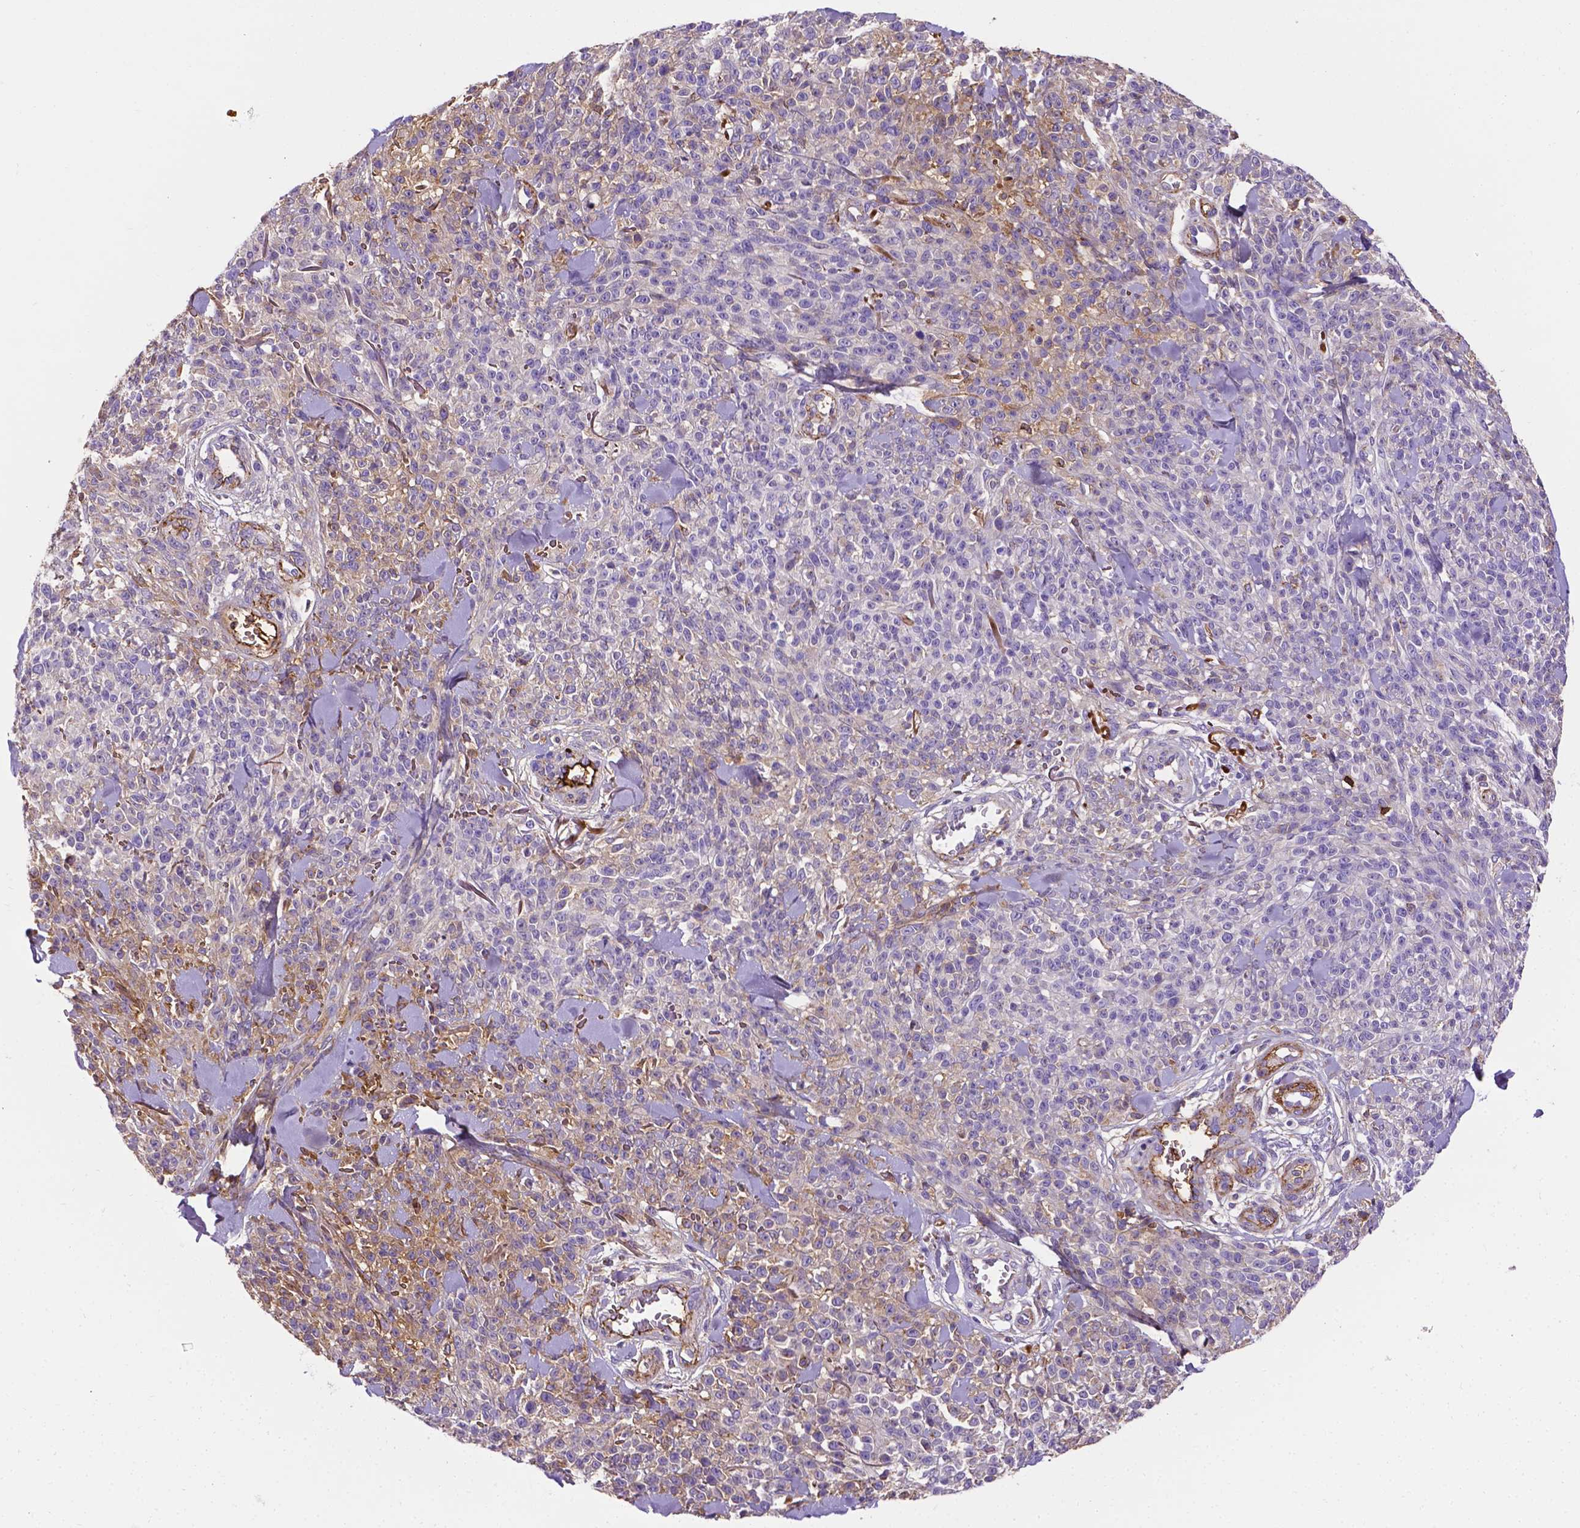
{"staining": {"intensity": "negative", "quantity": "none", "location": "none"}, "tissue": "melanoma", "cell_type": "Tumor cells", "image_type": "cancer", "snomed": [{"axis": "morphology", "description": "Malignant melanoma, NOS"}, {"axis": "topography", "description": "Skin"}, {"axis": "topography", "description": "Skin of trunk"}], "caption": "Image shows no protein expression in tumor cells of melanoma tissue. Nuclei are stained in blue.", "gene": "APOE", "patient": {"sex": "male", "age": 74}}